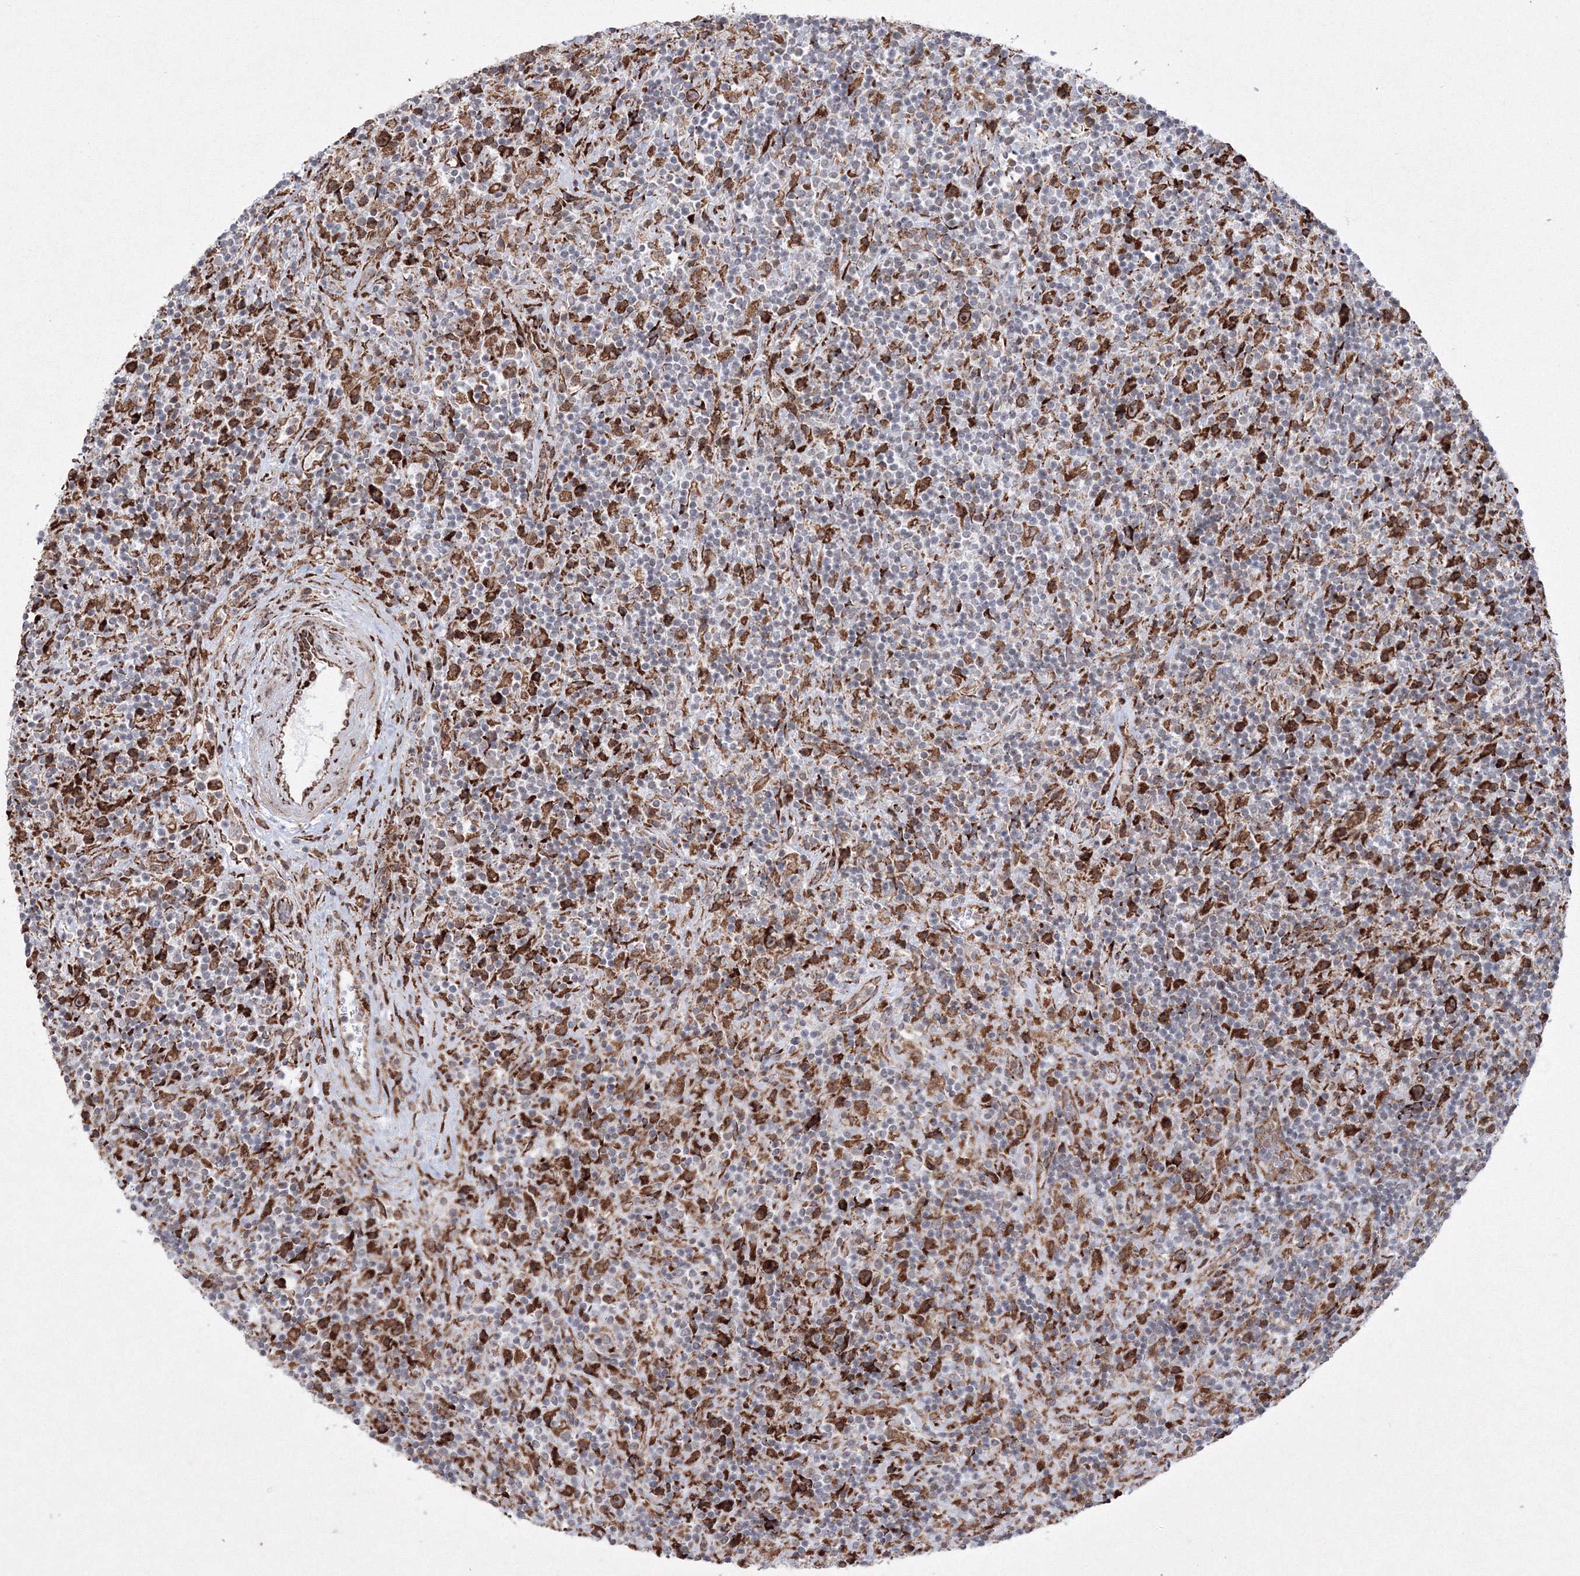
{"staining": {"intensity": "moderate", "quantity": ">75%", "location": "cytoplasmic/membranous"}, "tissue": "lymphoma", "cell_type": "Tumor cells", "image_type": "cancer", "snomed": [{"axis": "morphology", "description": "Hodgkin's disease, NOS"}, {"axis": "topography", "description": "Lymph node"}], "caption": "High-magnification brightfield microscopy of lymphoma stained with DAB (3,3'-diaminobenzidine) (brown) and counterstained with hematoxylin (blue). tumor cells exhibit moderate cytoplasmic/membranous positivity is seen in approximately>75% of cells.", "gene": "EFCAB12", "patient": {"sex": "male", "age": 70}}